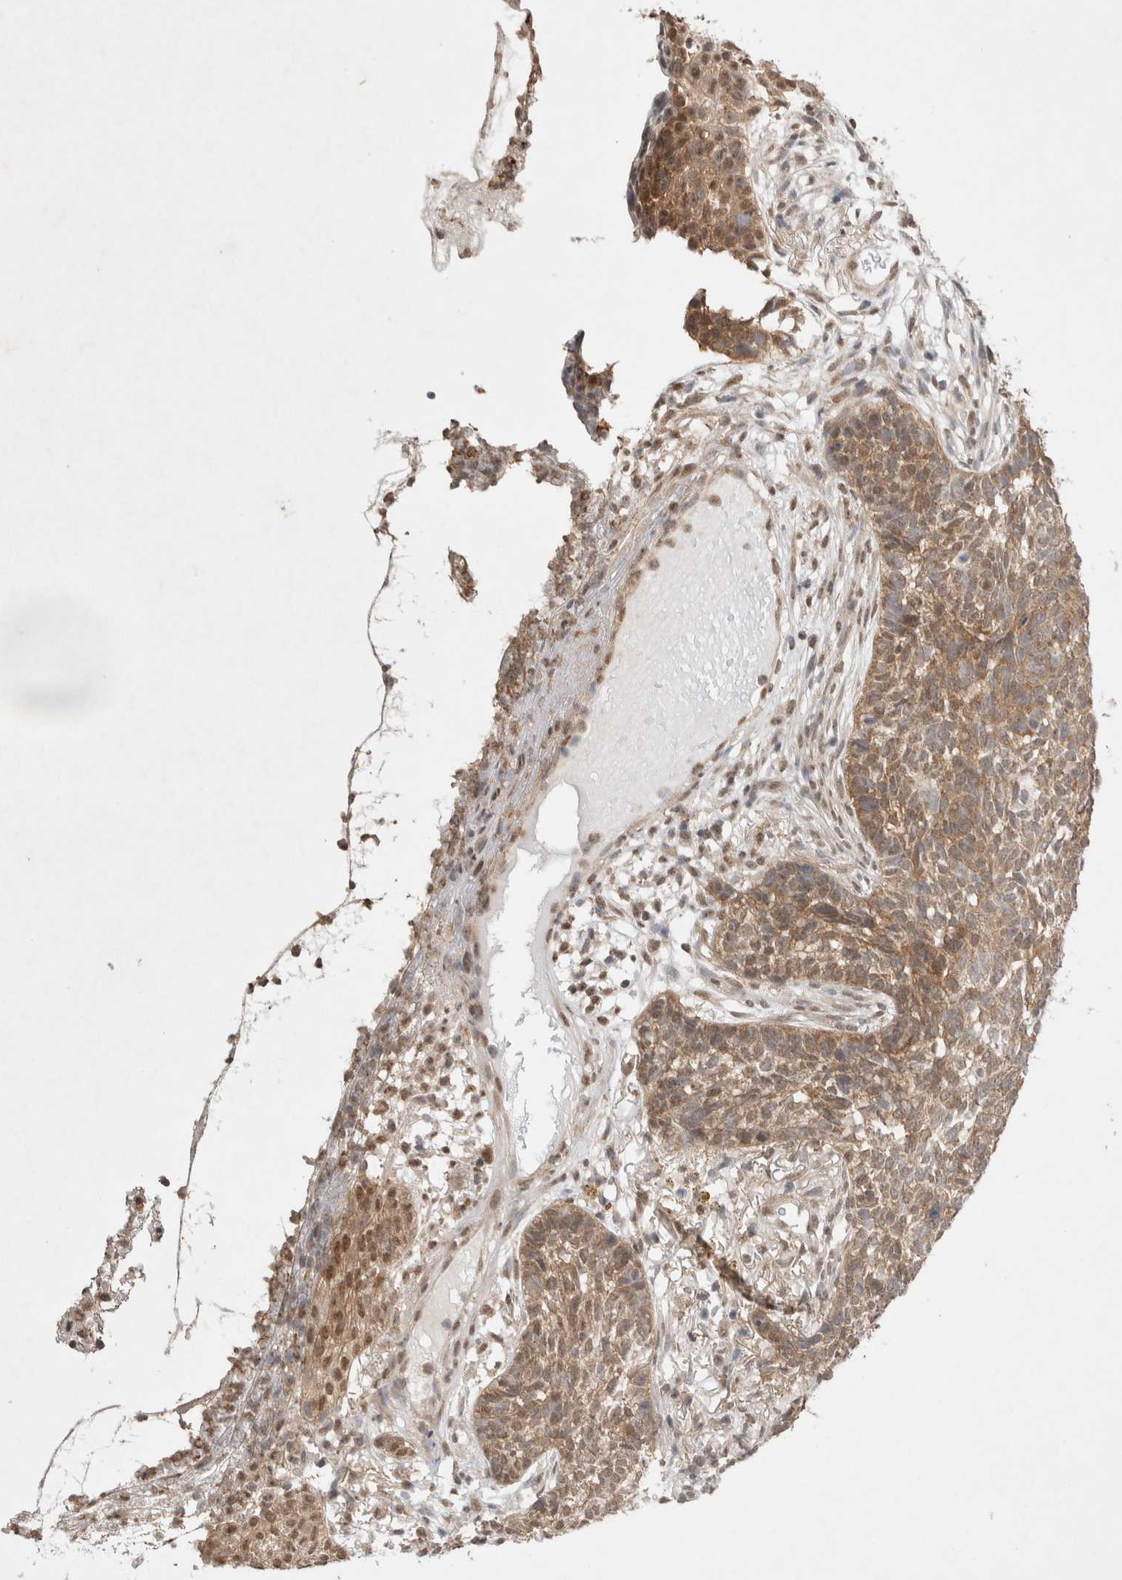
{"staining": {"intensity": "moderate", "quantity": ">75%", "location": "cytoplasmic/membranous"}, "tissue": "skin cancer", "cell_type": "Tumor cells", "image_type": "cancer", "snomed": [{"axis": "morphology", "description": "Basal cell carcinoma"}, {"axis": "topography", "description": "Skin"}], "caption": "DAB (3,3'-diaminobenzidine) immunohistochemical staining of skin basal cell carcinoma reveals moderate cytoplasmic/membranous protein staining in approximately >75% of tumor cells. (DAB IHC with brightfield microscopy, high magnification).", "gene": "WIPF2", "patient": {"sex": "male", "age": 85}}